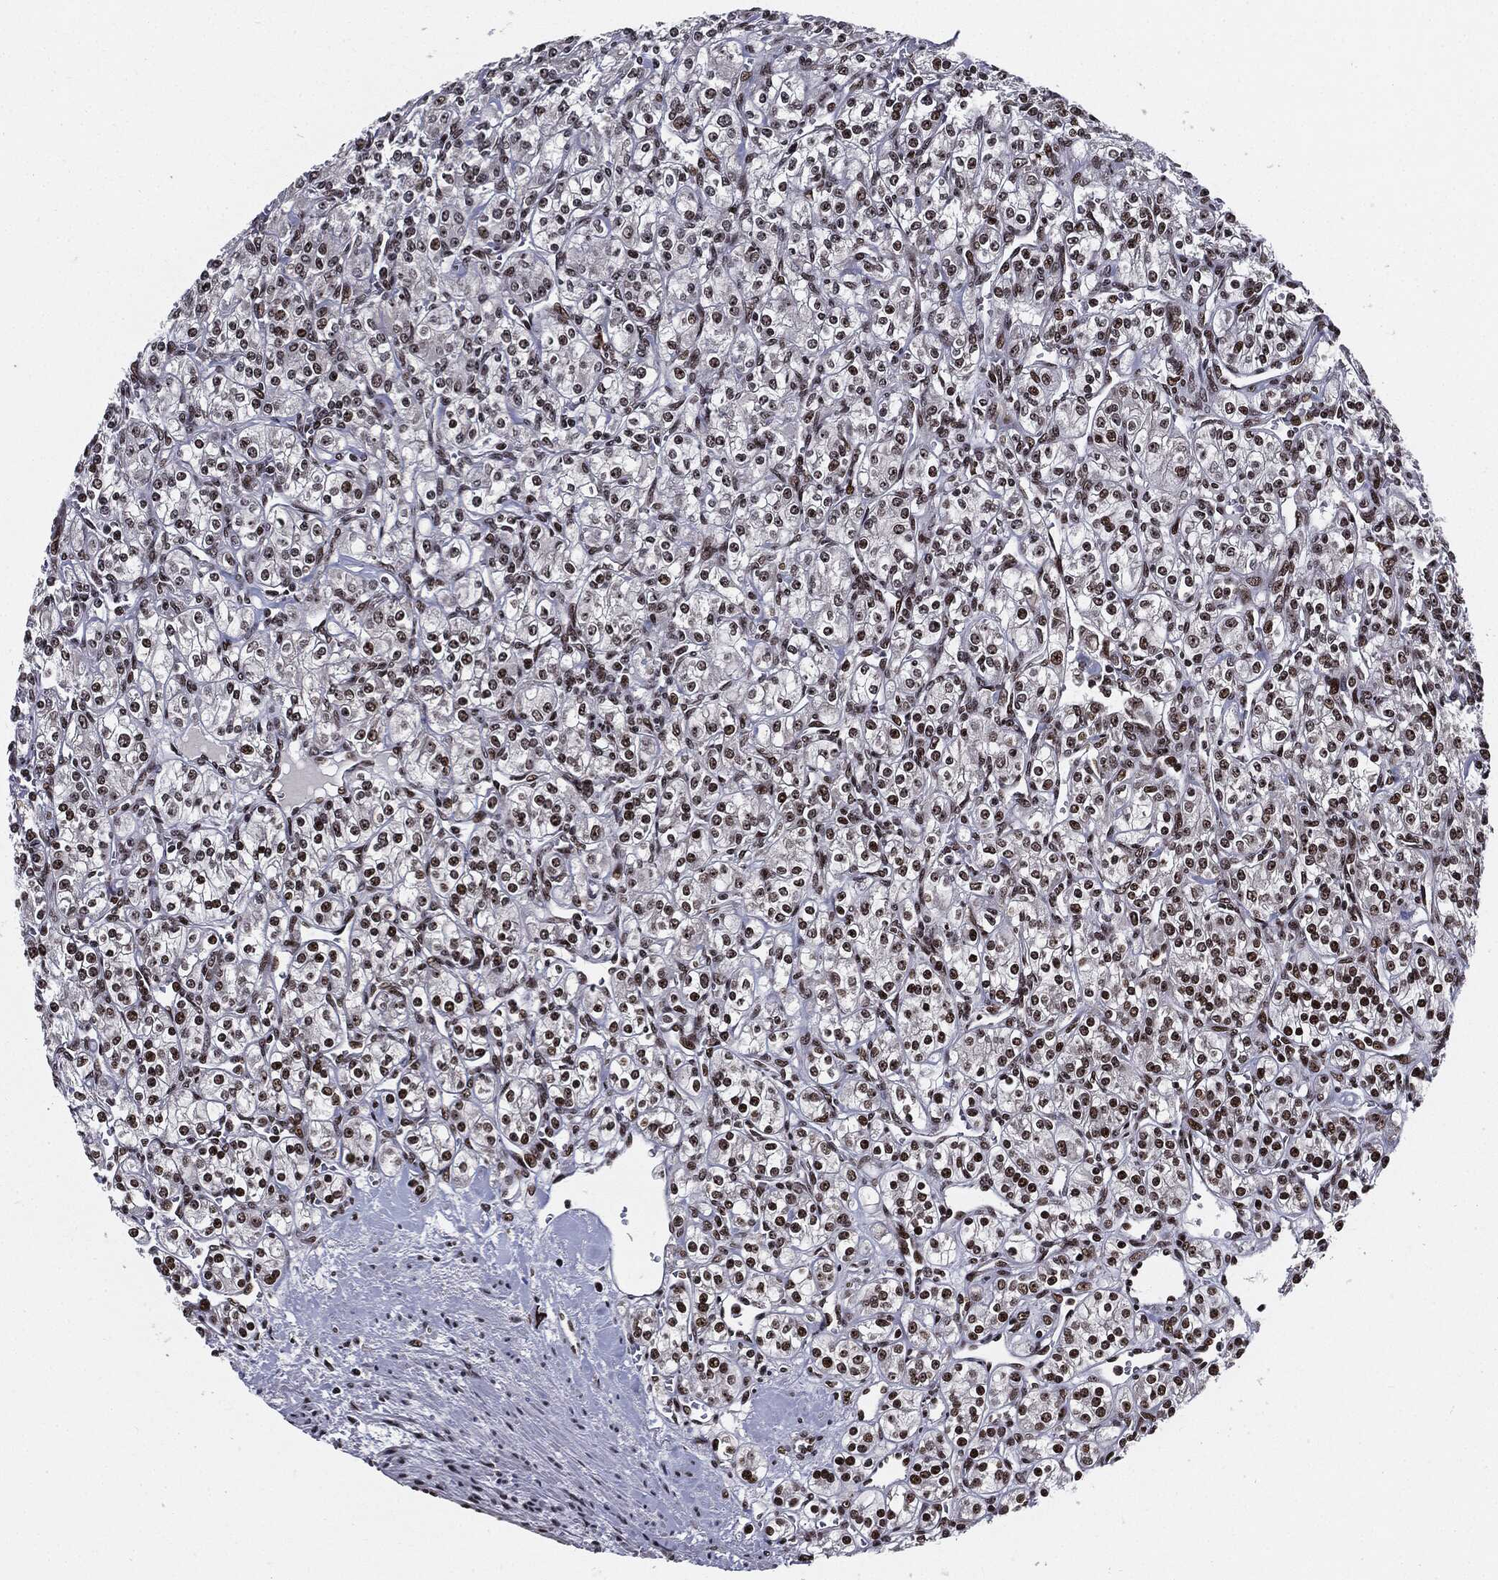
{"staining": {"intensity": "moderate", "quantity": "25%-75%", "location": "nuclear"}, "tissue": "renal cancer", "cell_type": "Tumor cells", "image_type": "cancer", "snomed": [{"axis": "morphology", "description": "Adenocarcinoma, NOS"}, {"axis": "topography", "description": "Kidney"}], "caption": "IHC (DAB (3,3'-diaminobenzidine)) staining of human renal adenocarcinoma shows moderate nuclear protein positivity in about 25%-75% of tumor cells.", "gene": "ZFP91", "patient": {"sex": "male", "age": 77}}